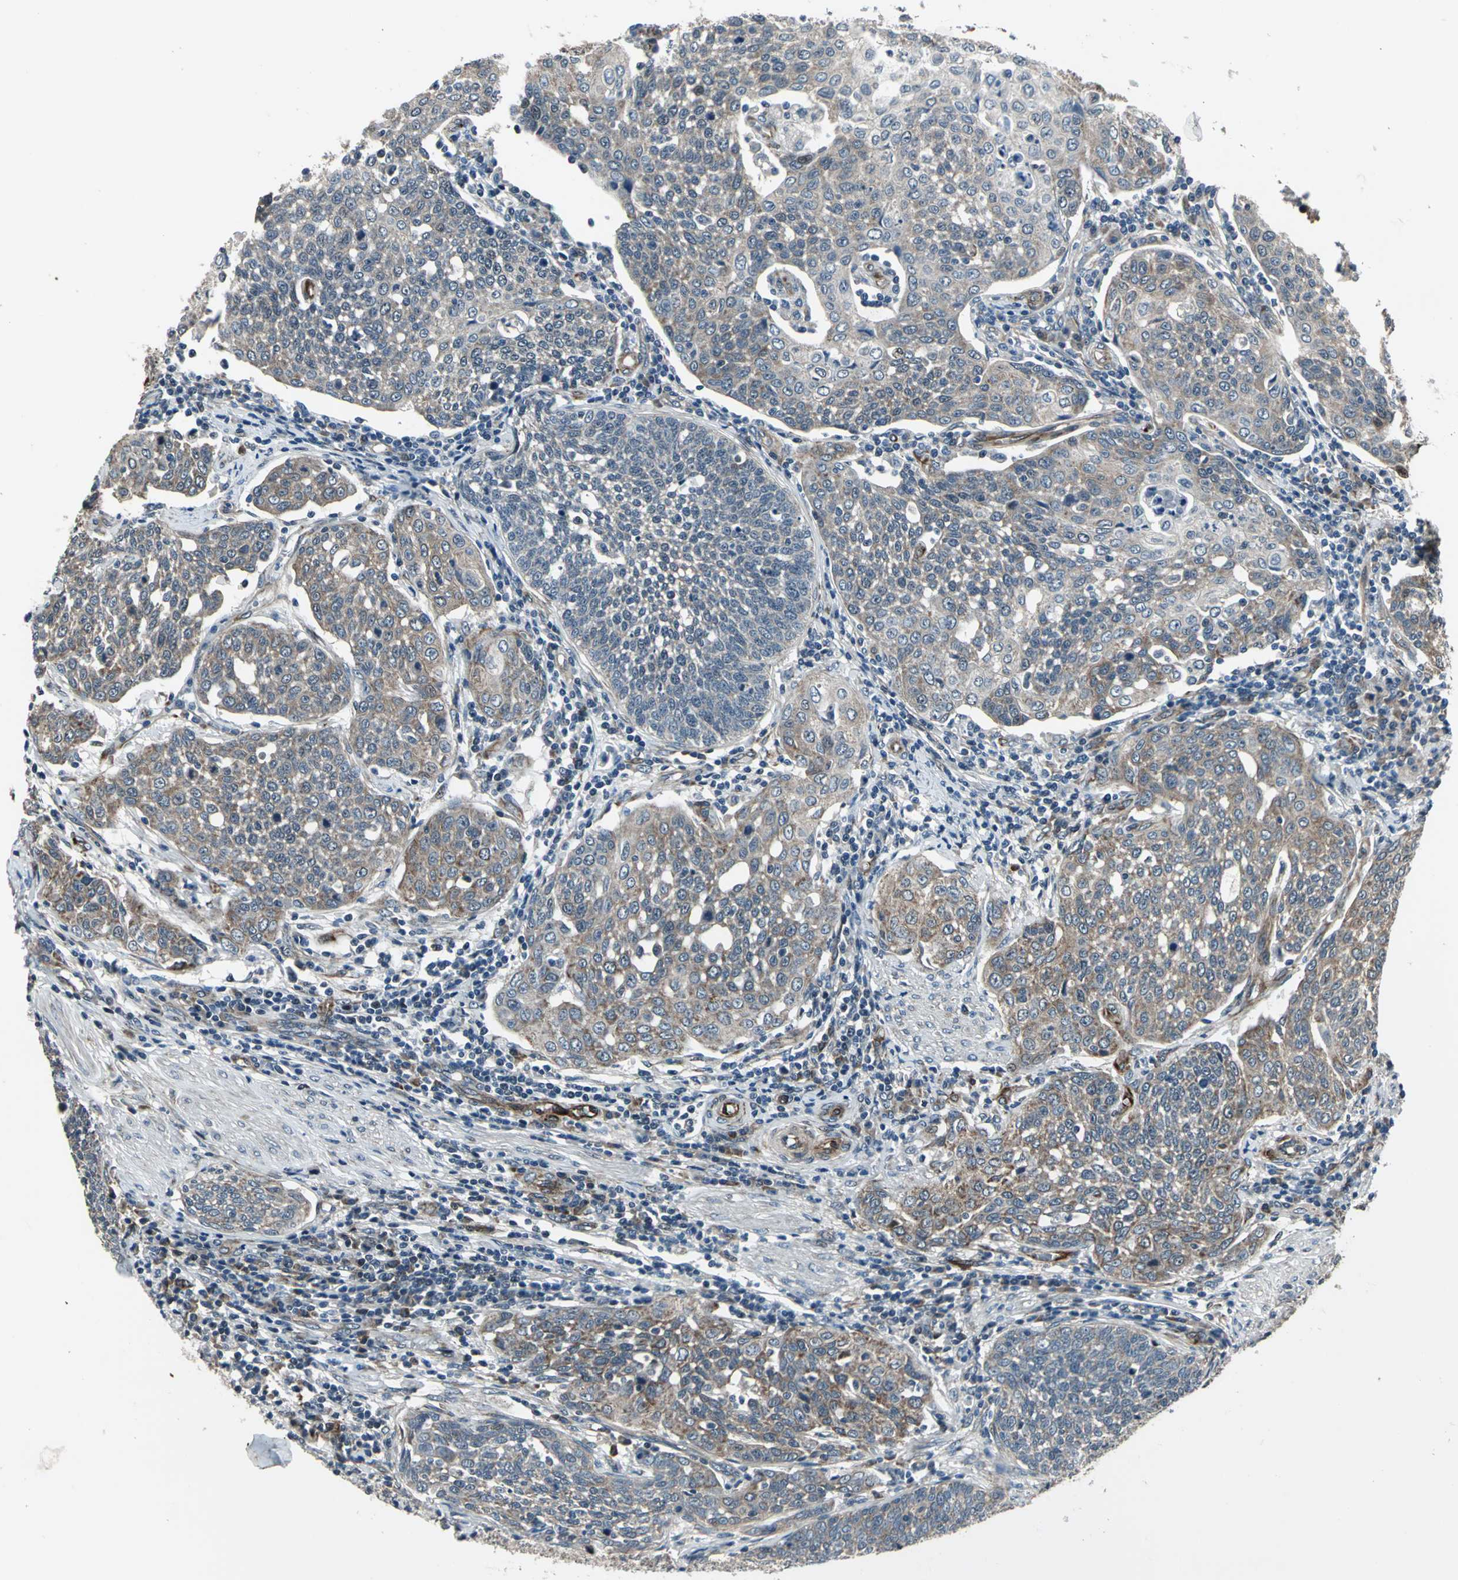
{"staining": {"intensity": "moderate", "quantity": "25%-75%", "location": "cytoplasmic/membranous"}, "tissue": "cervical cancer", "cell_type": "Tumor cells", "image_type": "cancer", "snomed": [{"axis": "morphology", "description": "Squamous cell carcinoma, NOS"}, {"axis": "topography", "description": "Cervix"}], "caption": "Moderate cytoplasmic/membranous staining is appreciated in approximately 25%-75% of tumor cells in squamous cell carcinoma (cervical).", "gene": "EXD2", "patient": {"sex": "female", "age": 34}}